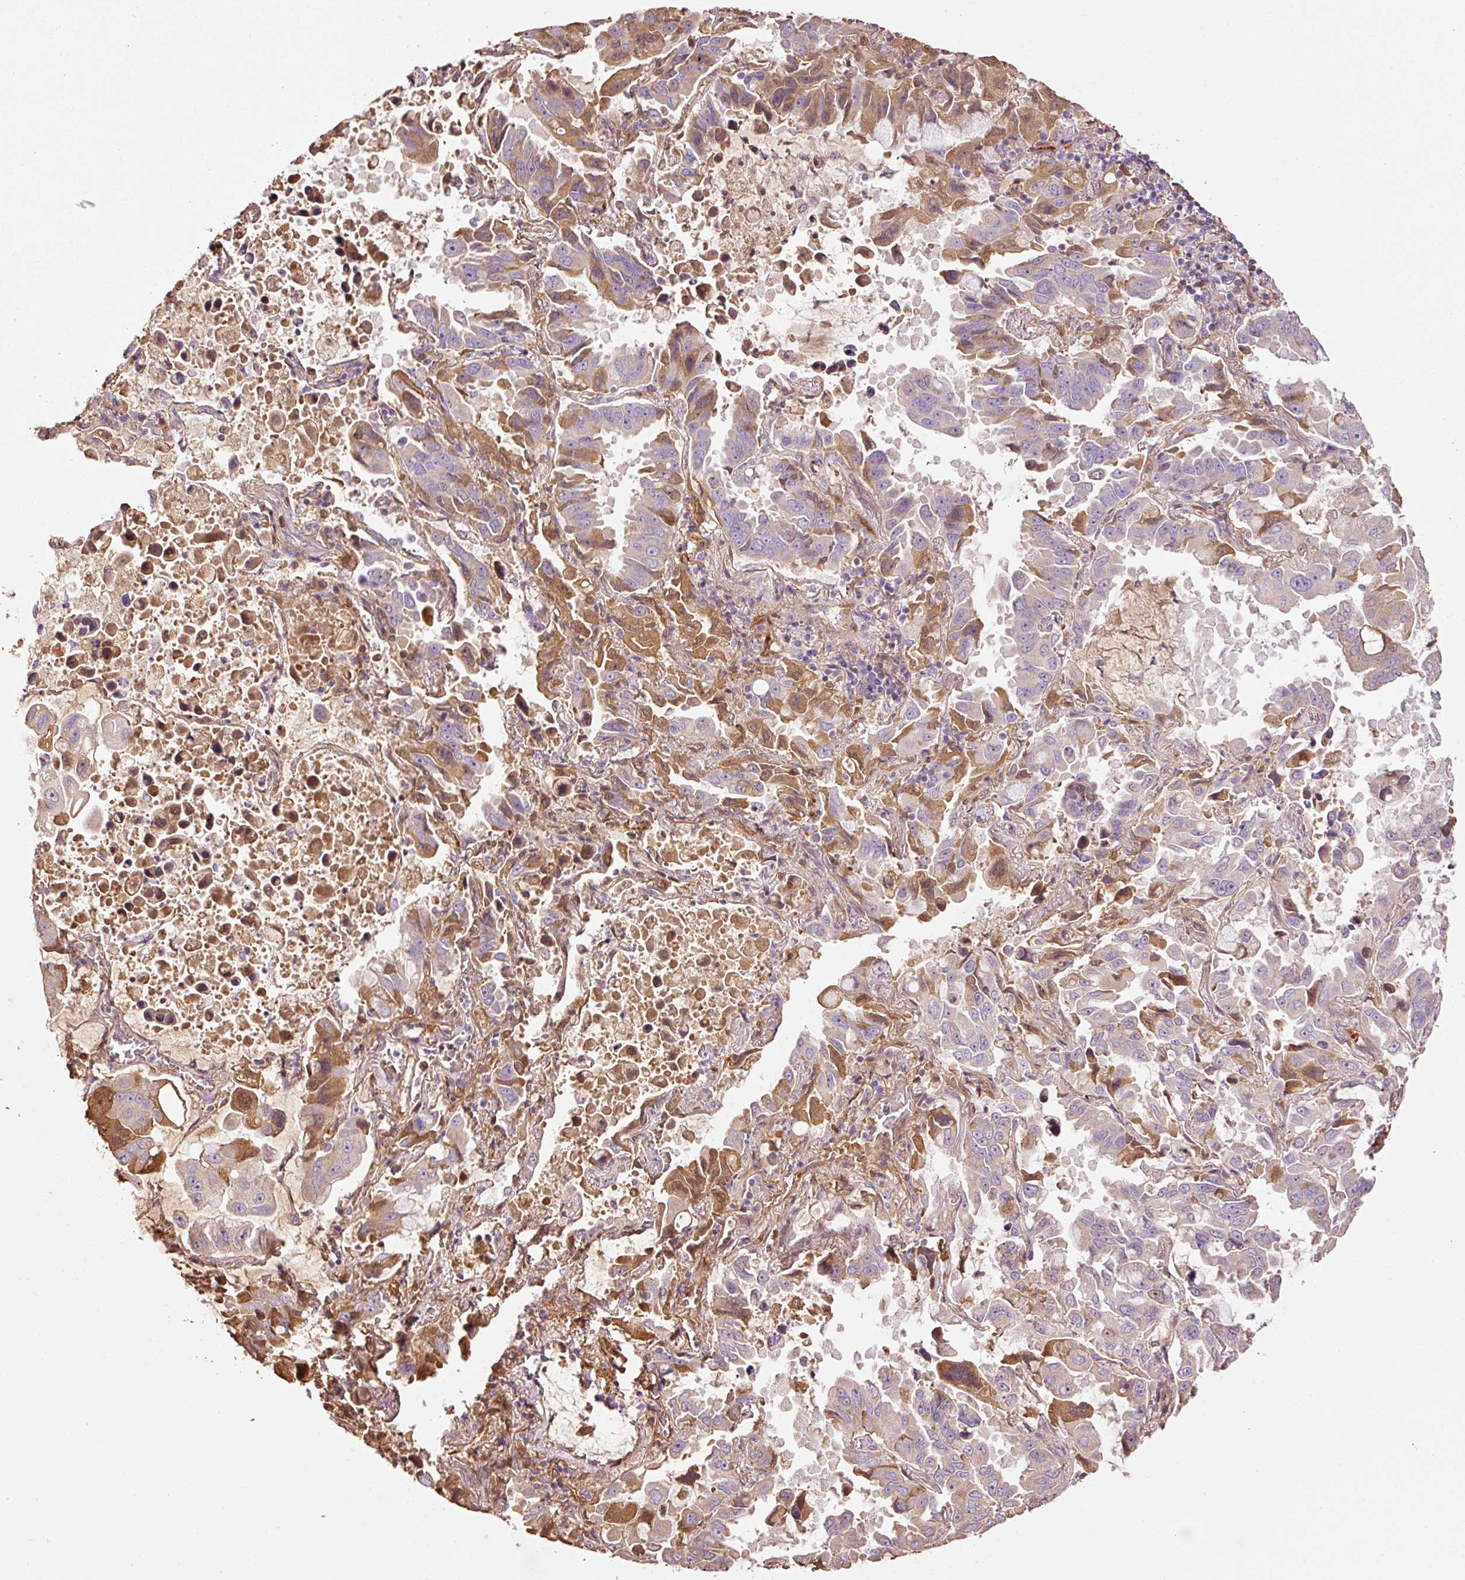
{"staining": {"intensity": "moderate", "quantity": "<25%", "location": "cytoplasmic/membranous"}, "tissue": "lung cancer", "cell_type": "Tumor cells", "image_type": "cancer", "snomed": [{"axis": "morphology", "description": "Adenocarcinoma, NOS"}, {"axis": "topography", "description": "Lung"}], "caption": "The immunohistochemical stain shows moderate cytoplasmic/membranous staining in tumor cells of lung adenocarcinoma tissue. (brown staining indicates protein expression, while blue staining denotes nuclei).", "gene": "NID2", "patient": {"sex": "male", "age": 64}}